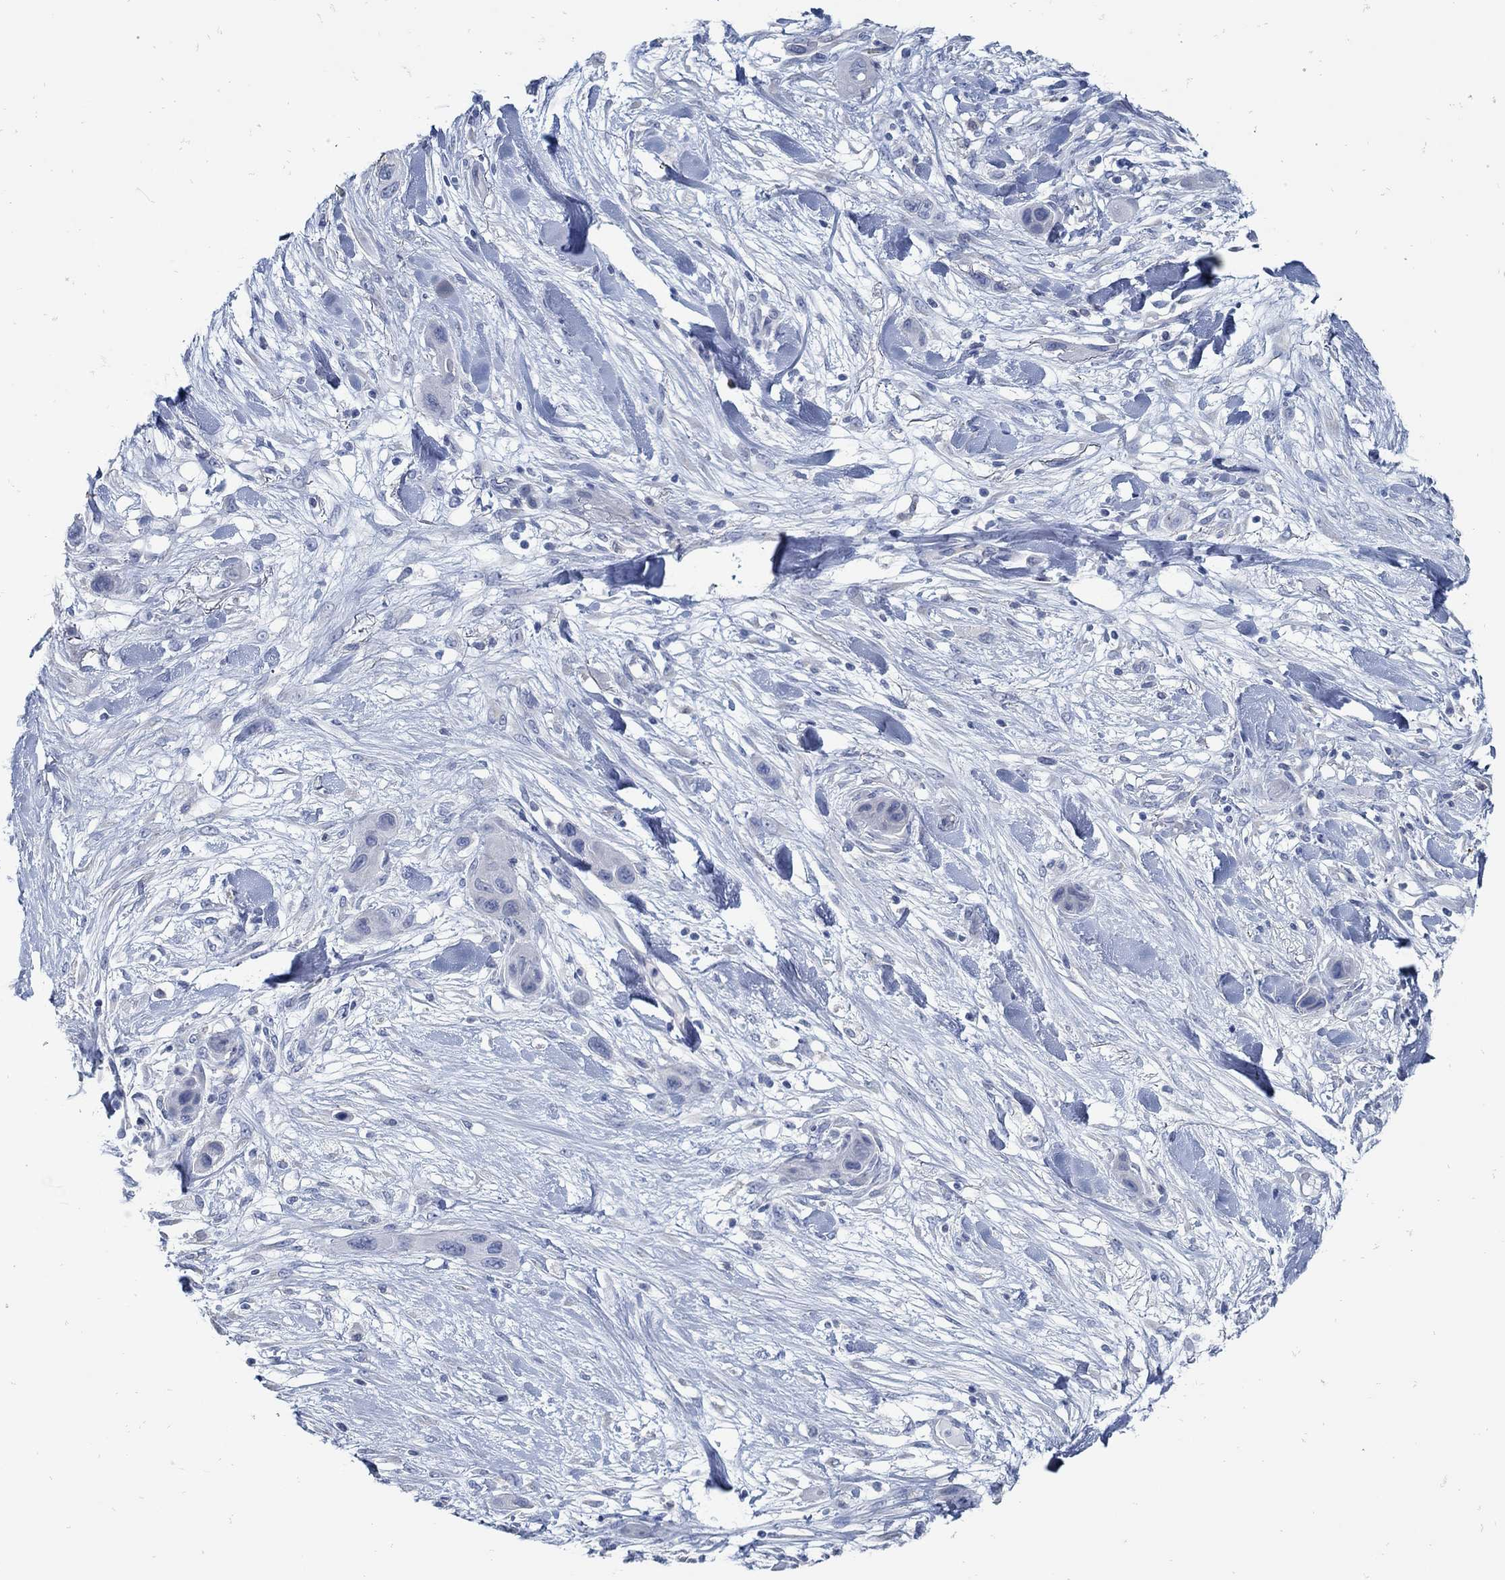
{"staining": {"intensity": "negative", "quantity": "none", "location": "none"}, "tissue": "skin cancer", "cell_type": "Tumor cells", "image_type": "cancer", "snomed": [{"axis": "morphology", "description": "Squamous cell carcinoma, NOS"}, {"axis": "topography", "description": "Skin"}], "caption": "This is an immunohistochemistry micrograph of human skin squamous cell carcinoma. There is no positivity in tumor cells.", "gene": "ZFAND4", "patient": {"sex": "male", "age": 79}}